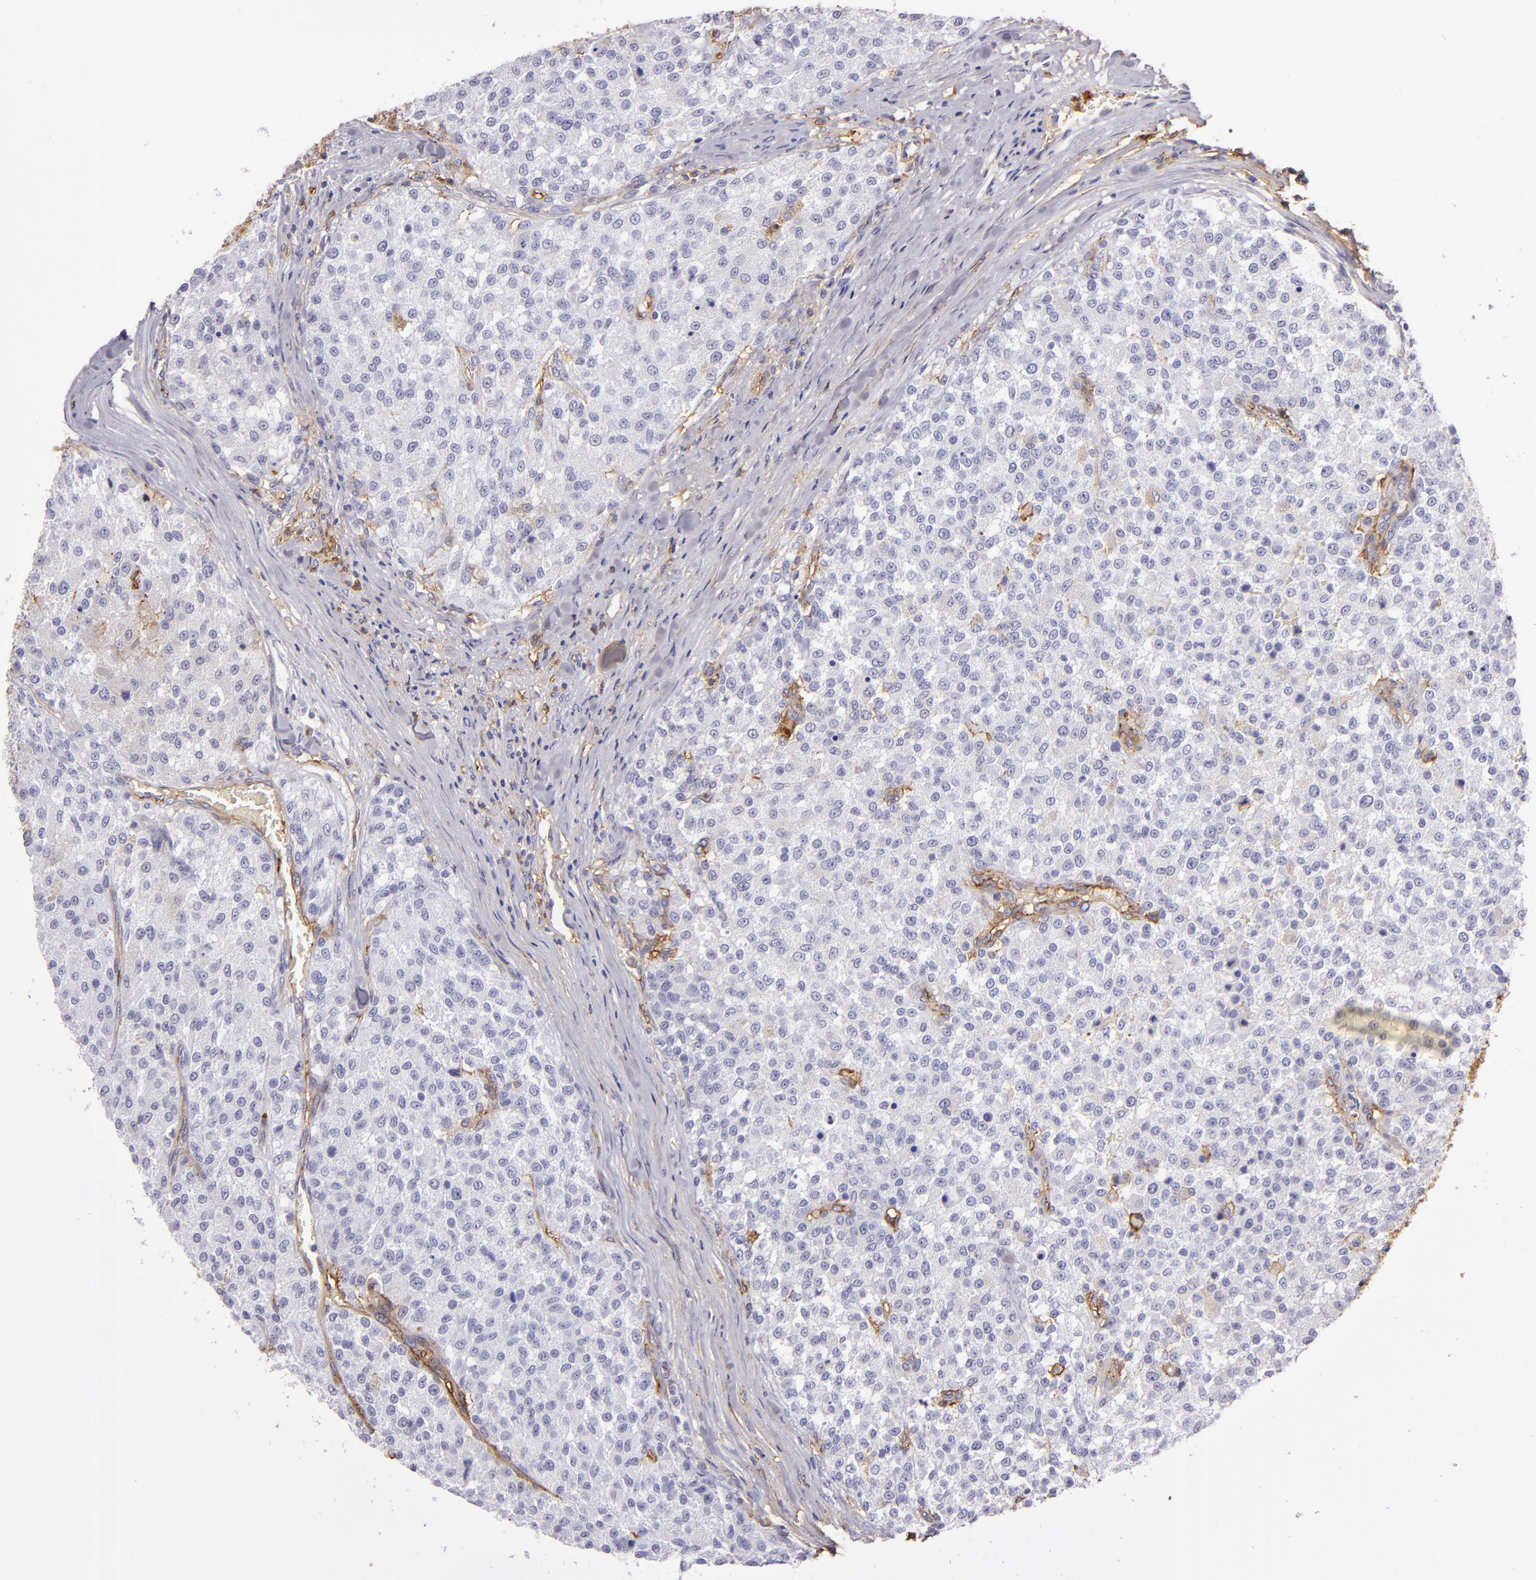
{"staining": {"intensity": "negative", "quantity": "none", "location": "none"}, "tissue": "testis cancer", "cell_type": "Tumor cells", "image_type": "cancer", "snomed": [{"axis": "morphology", "description": "Seminoma, NOS"}, {"axis": "topography", "description": "Testis"}], "caption": "A histopathology image of human testis cancer is negative for staining in tumor cells.", "gene": "CD9", "patient": {"sex": "male", "age": 59}}